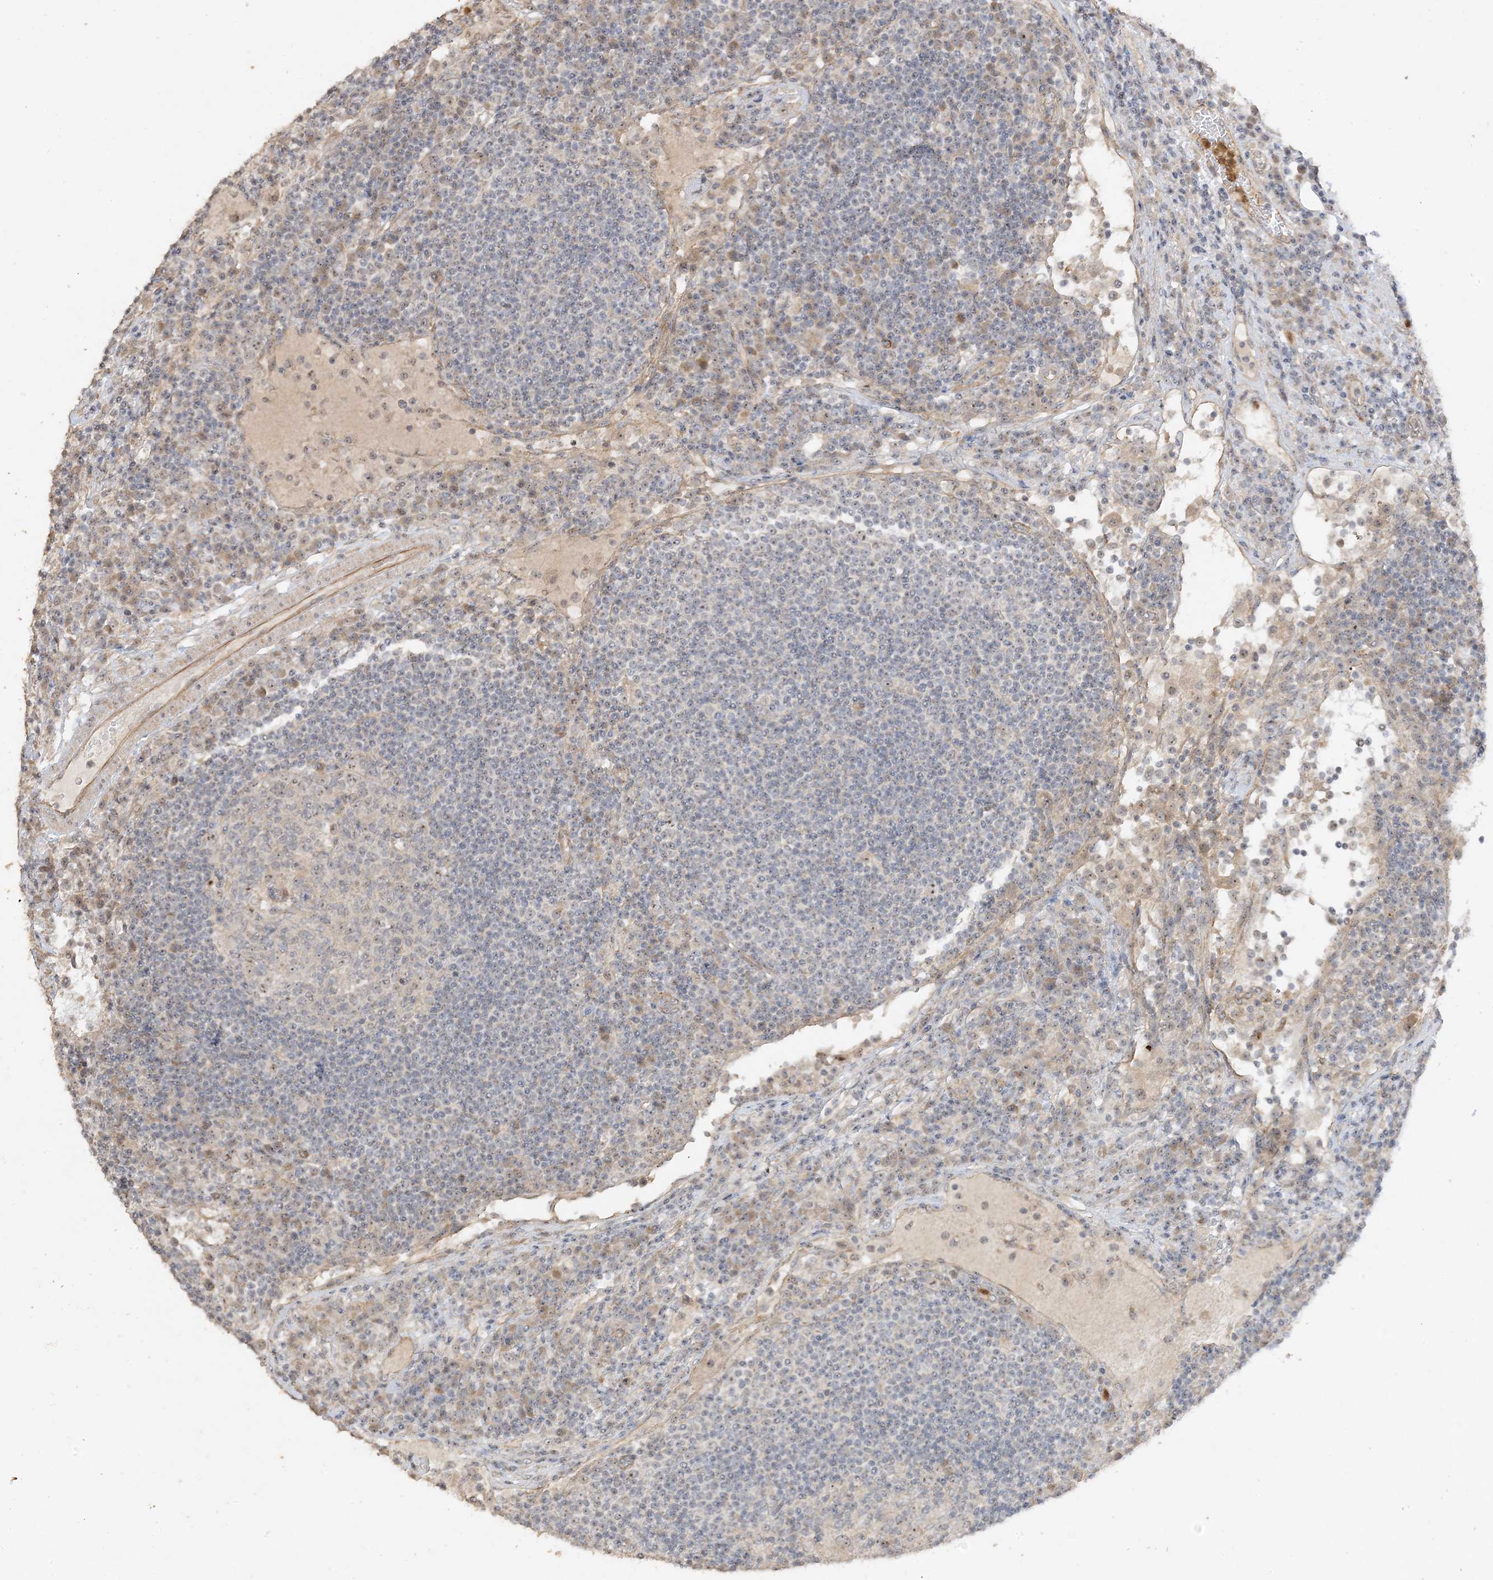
{"staining": {"intensity": "weak", "quantity": "25%-75%", "location": "nuclear"}, "tissue": "lymph node", "cell_type": "Germinal center cells", "image_type": "normal", "snomed": [{"axis": "morphology", "description": "Normal tissue, NOS"}, {"axis": "topography", "description": "Lymph node"}], "caption": "The image demonstrates a brown stain indicating the presence of a protein in the nuclear of germinal center cells in lymph node. (DAB (3,3'-diaminobenzidine) IHC with brightfield microscopy, high magnification).", "gene": "DDX18", "patient": {"sex": "female", "age": 53}}